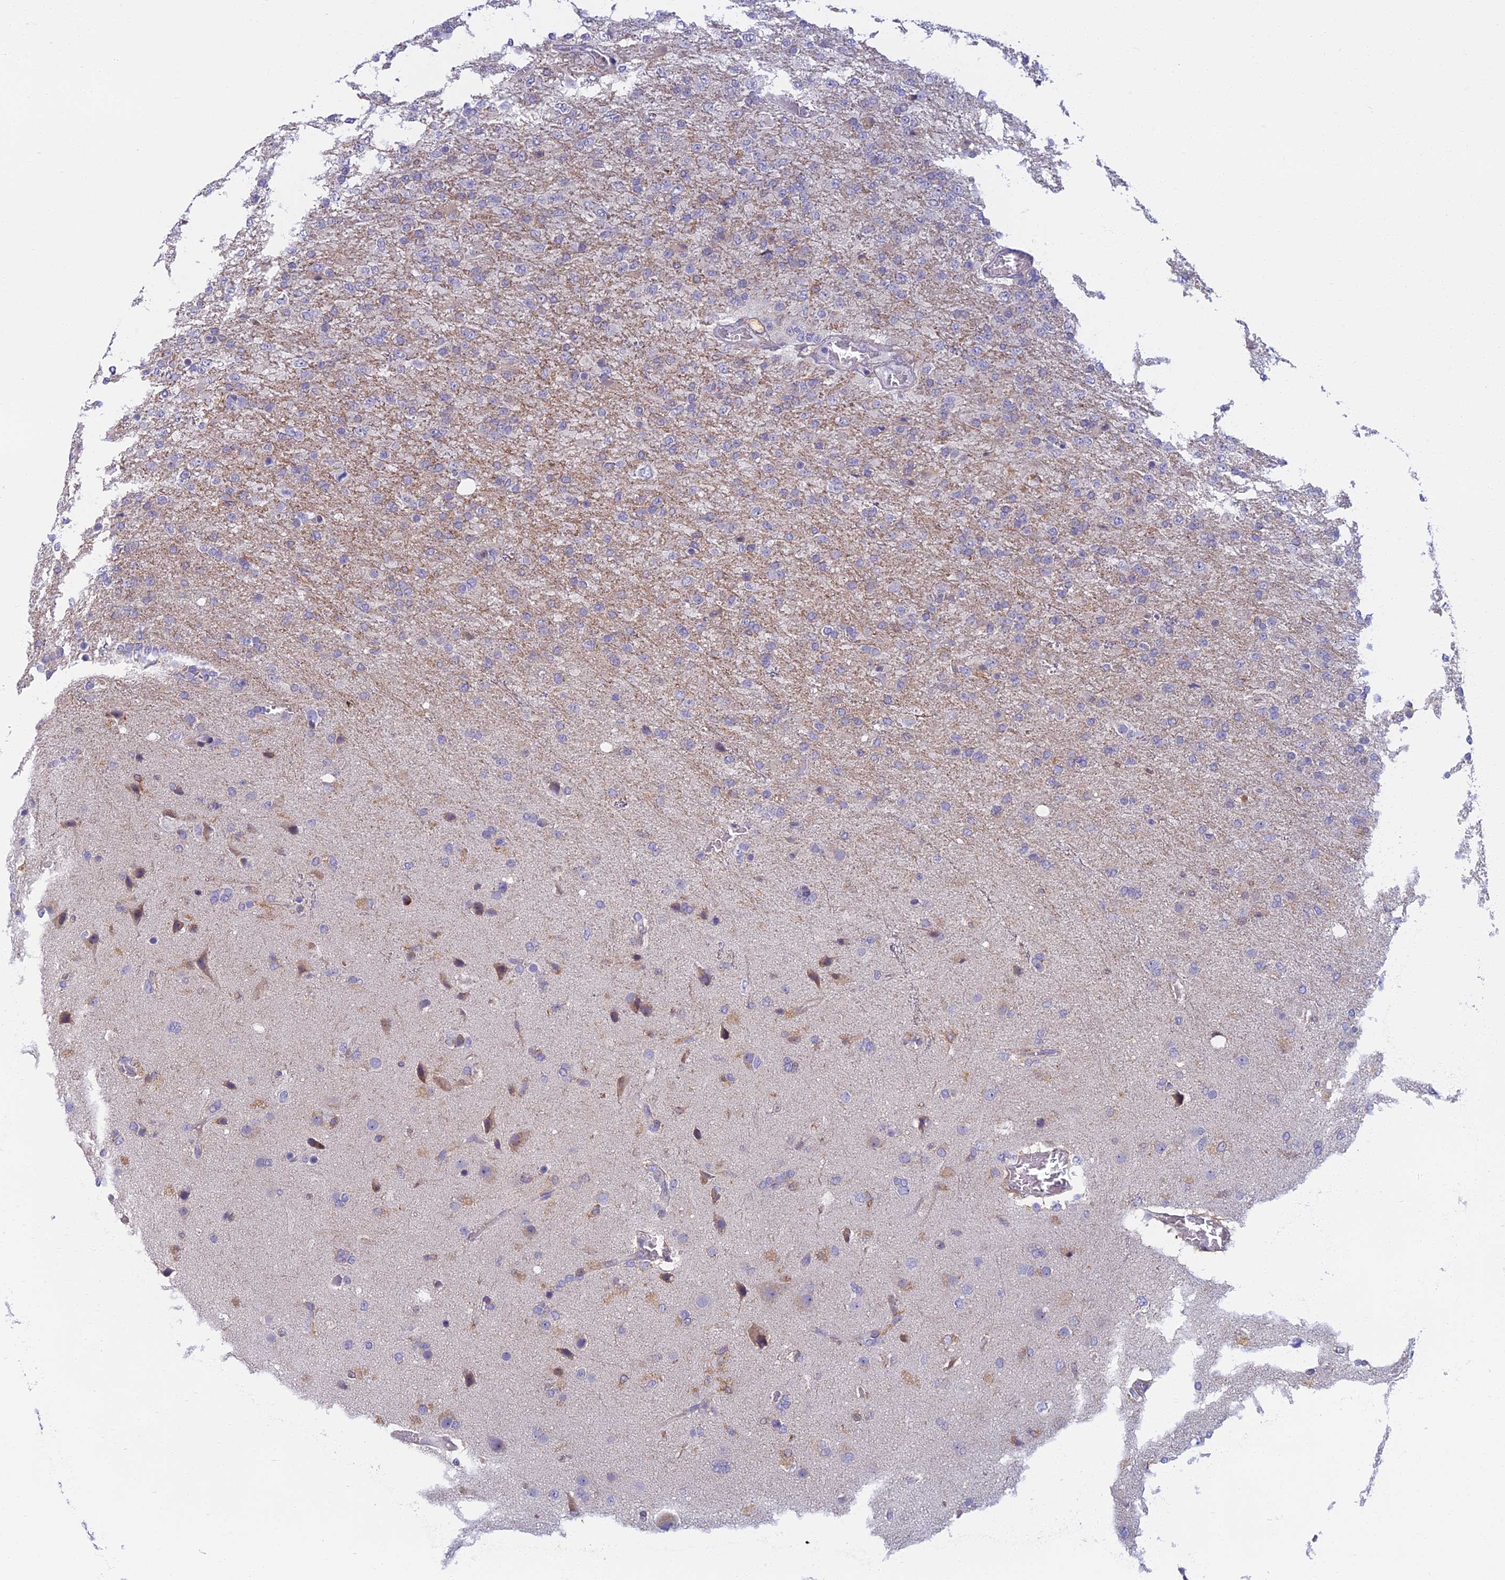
{"staining": {"intensity": "negative", "quantity": "none", "location": "none"}, "tissue": "glioma", "cell_type": "Tumor cells", "image_type": "cancer", "snomed": [{"axis": "morphology", "description": "Glioma, malignant, High grade"}, {"axis": "topography", "description": "Brain"}], "caption": "There is no significant positivity in tumor cells of glioma.", "gene": "DDX51", "patient": {"sex": "female", "age": 74}}